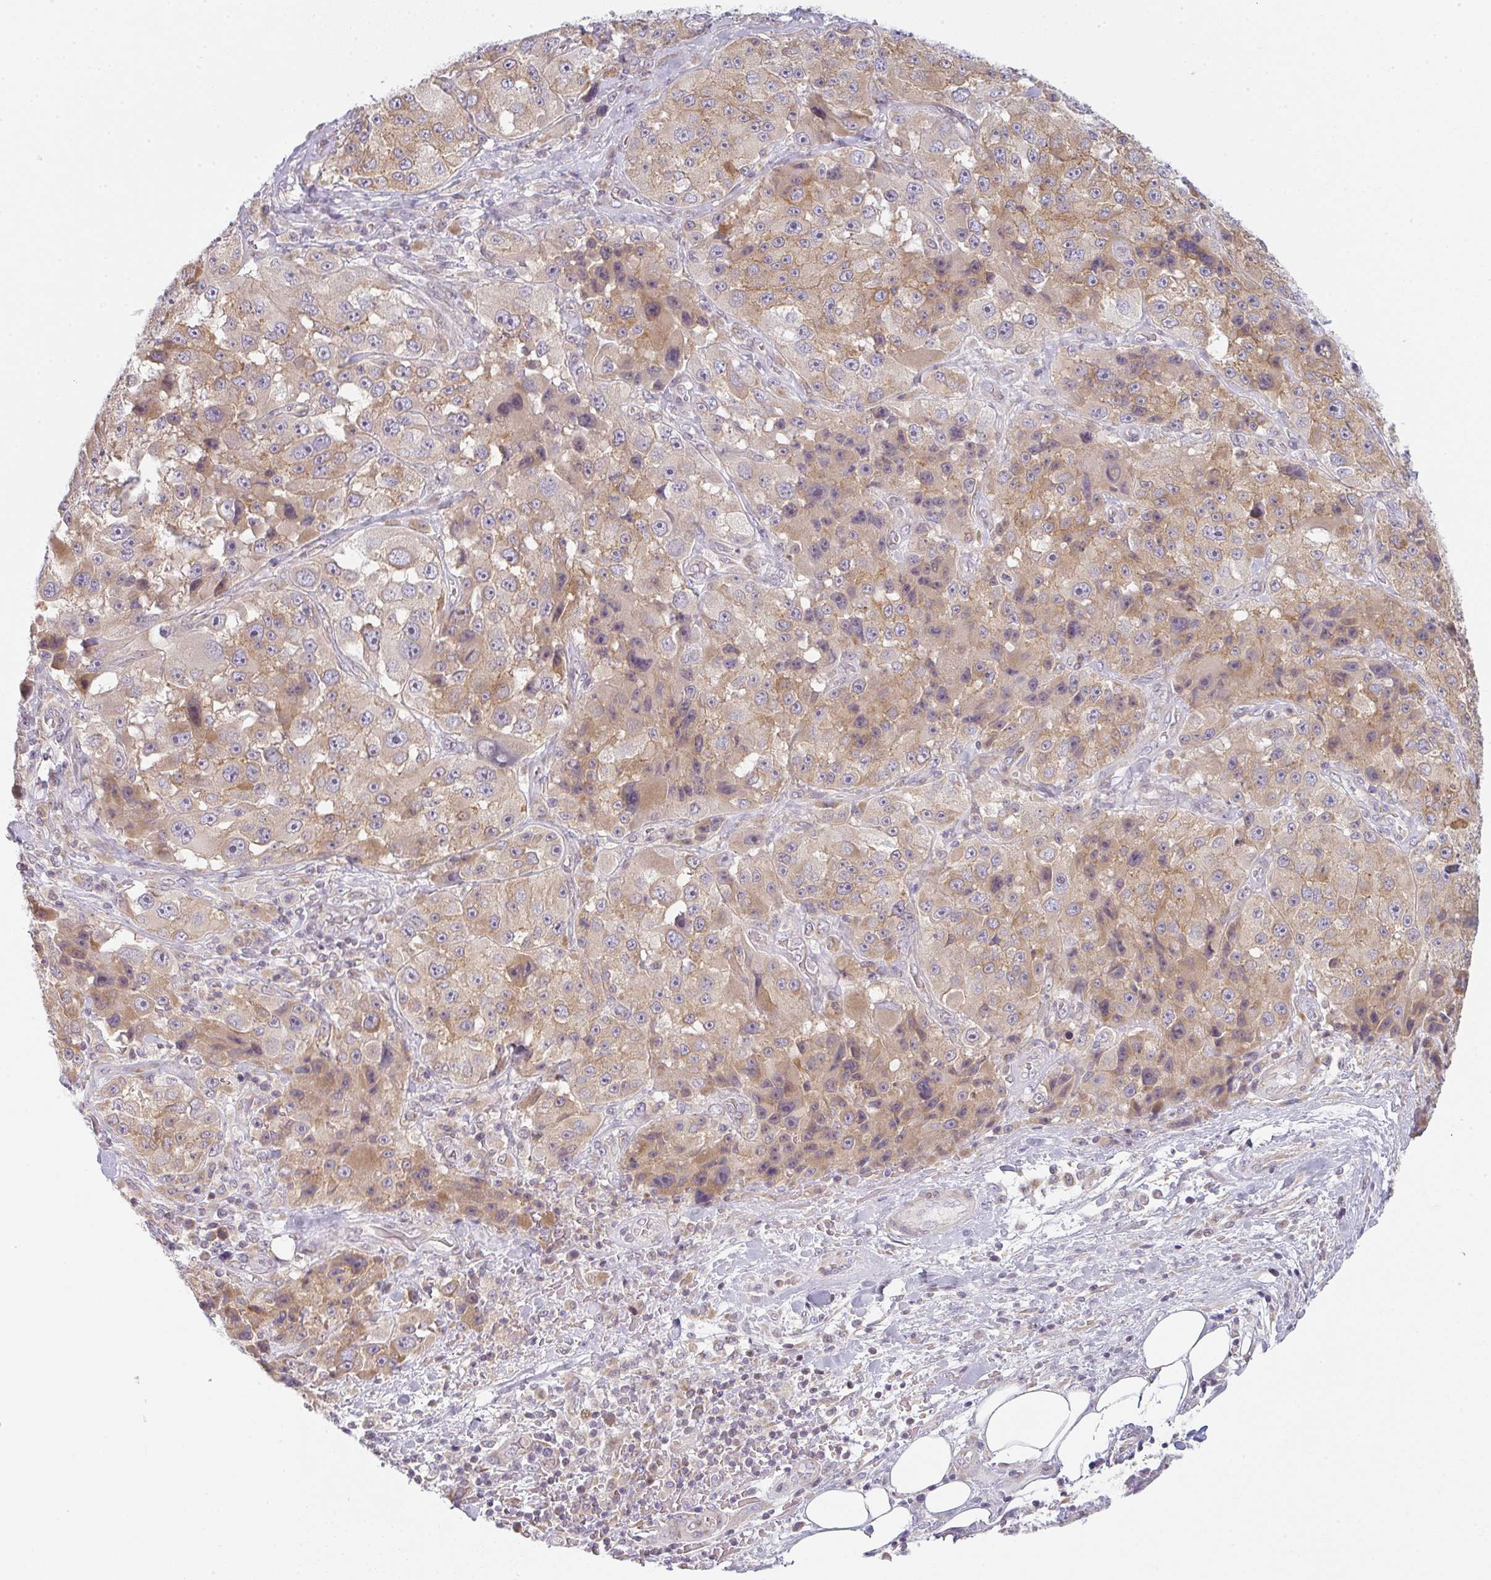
{"staining": {"intensity": "weak", "quantity": ">75%", "location": "cytoplasmic/membranous"}, "tissue": "melanoma", "cell_type": "Tumor cells", "image_type": "cancer", "snomed": [{"axis": "morphology", "description": "Malignant melanoma, Metastatic site"}, {"axis": "topography", "description": "Lymph node"}], "caption": "Immunohistochemistry (IHC) of human malignant melanoma (metastatic site) displays low levels of weak cytoplasmic/membranous positivity in approximately >75% of tumor cells. (IHC, brightfield microscopy, high magnification).", "gene": "TMEM237", "patient": {"sex": "male", "age": 62}}